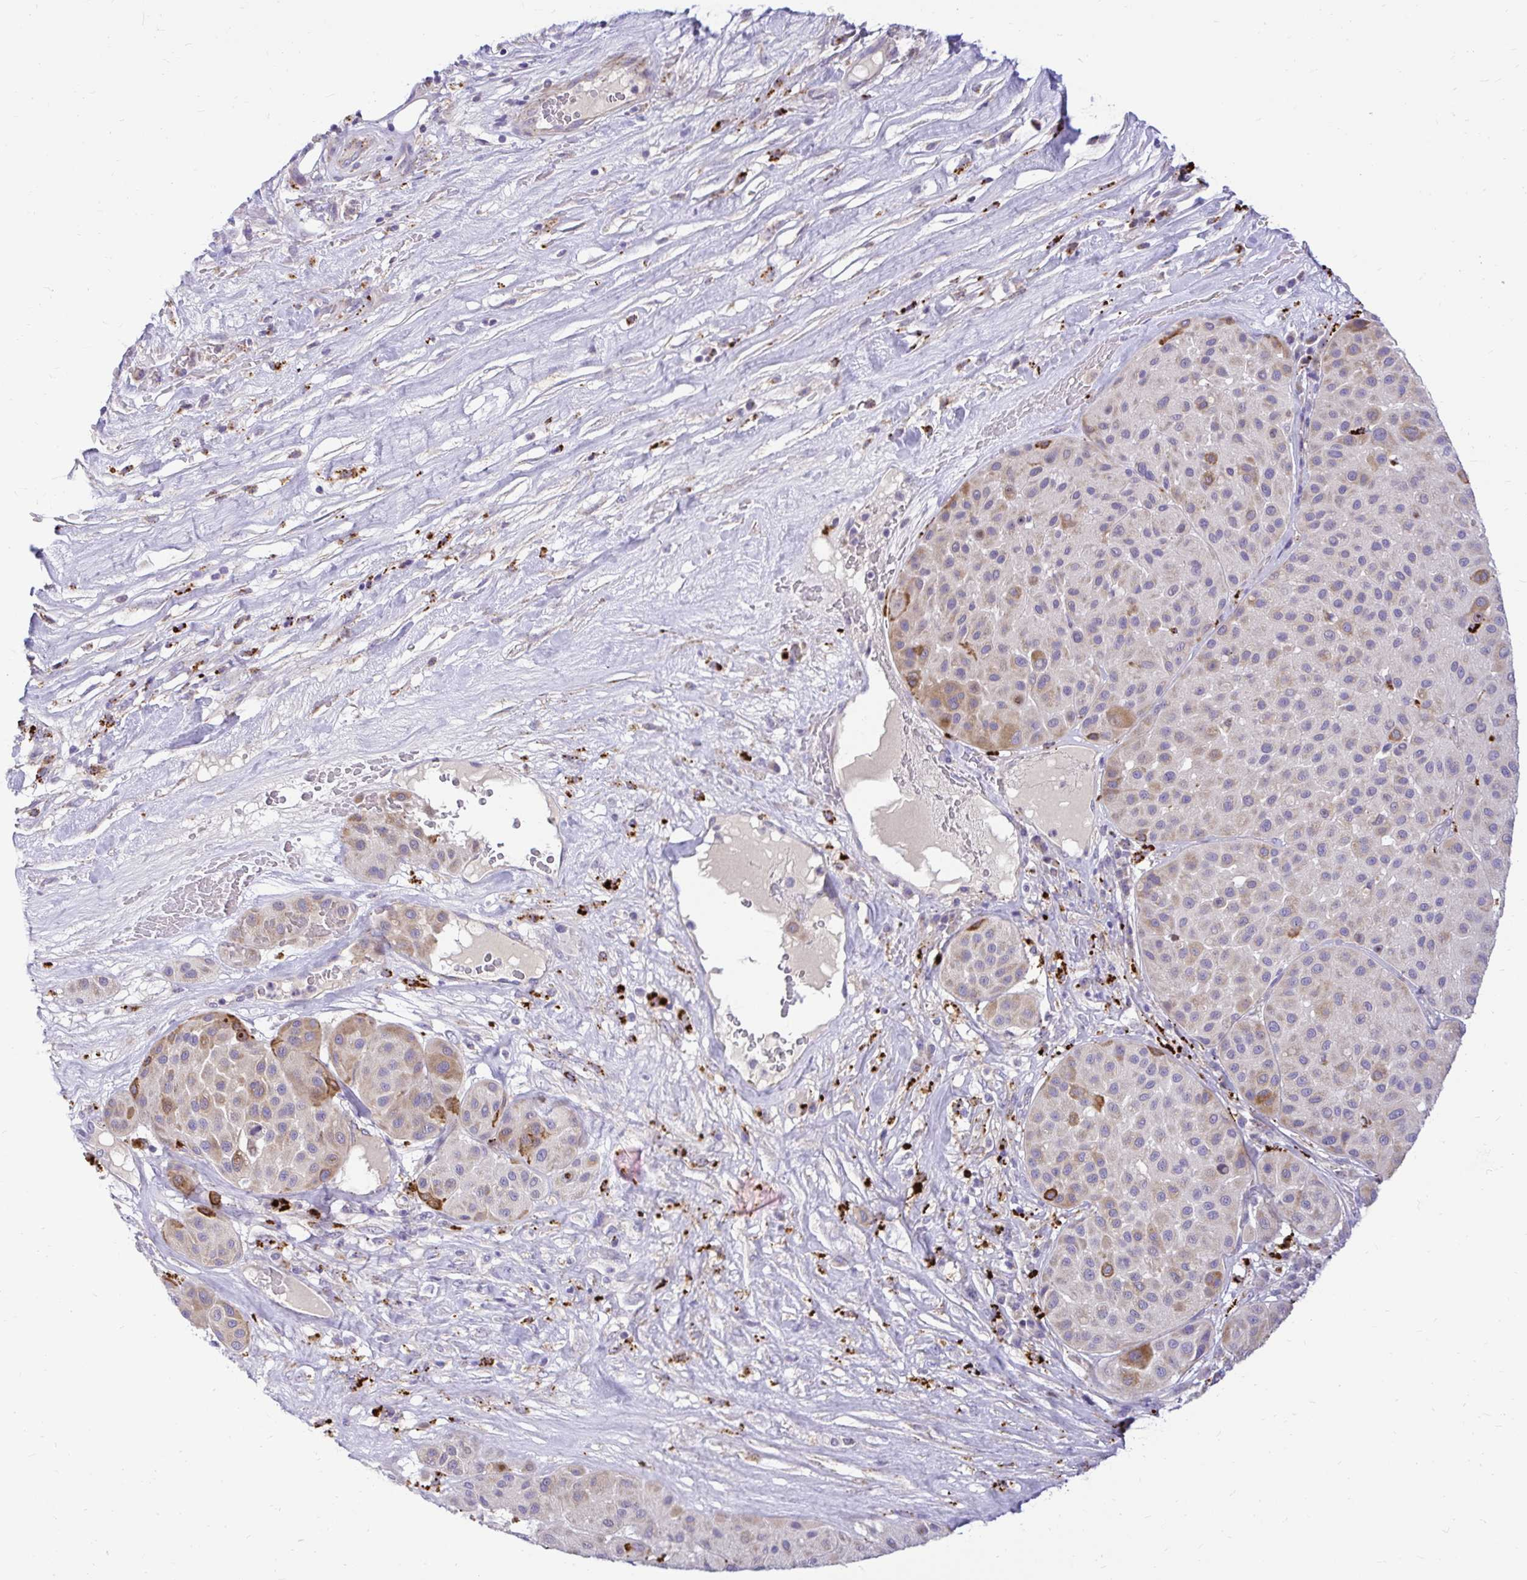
{"staining": {"intensity": "moderate", "quantity": "<25%", "location": "cytoplasmic/membranous"}, "tissue": "melanoma", "cell_type": "Tumor cells", "image_type": "cancer", "snomed": [{"axis": "morphology", "description": "Malignant melanoma, Metastatic site"}, {"axis": "topography", "description": "Smooth muscle"}], "caption": "Melanoma stained with a brown dye exhibits moderate cytoplasmic/membranous positive positivity in about <25% of tumor cells.", "gene": "PKN3", "patient": {"sex": "male", "age": 41}}